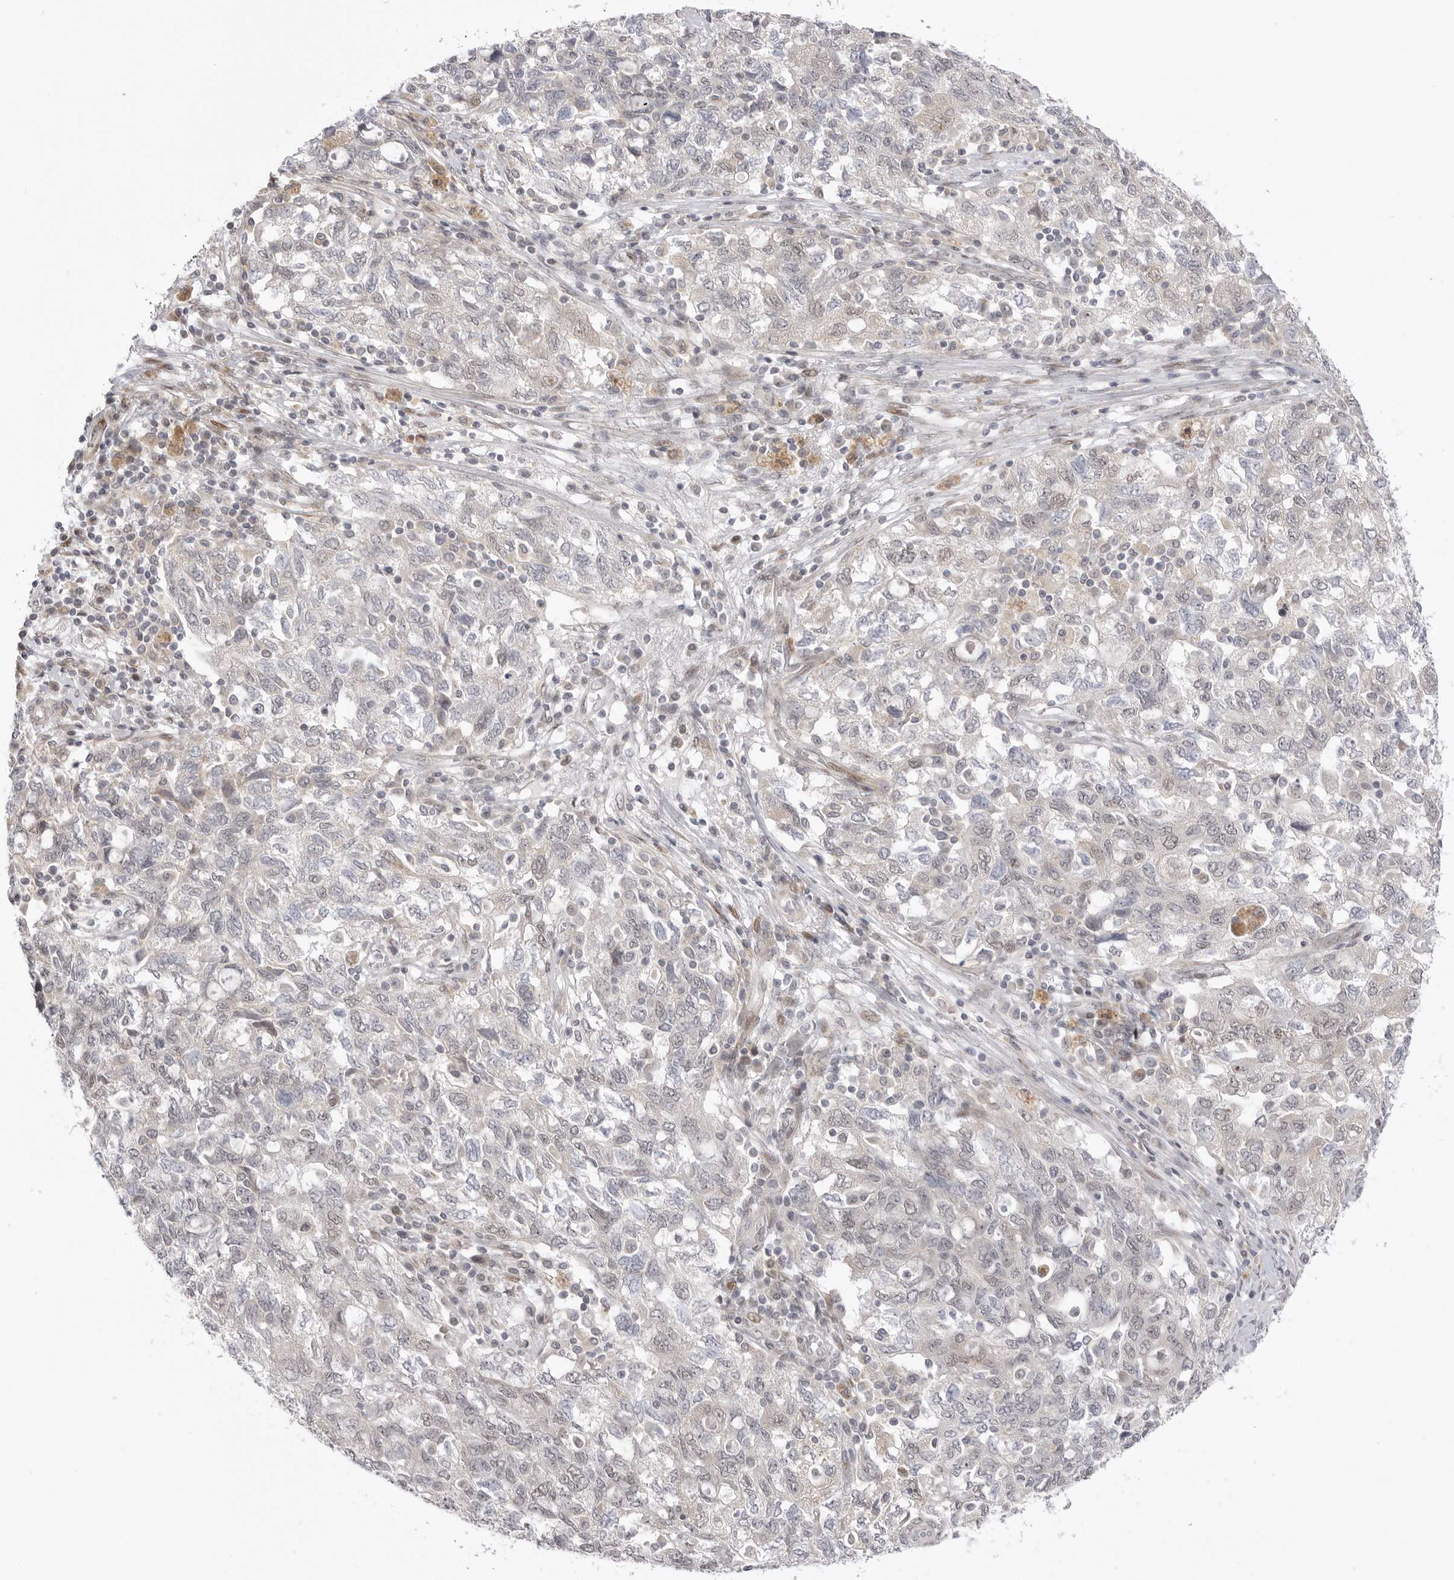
{"staining": {"intensity": "weak", "quantity": "<25%", "location": "nuclear"}, "tissue": "ovarian cancer", "cell_type": "Tumor cells", "image_type": "cancer", "snomed": [{"axis": "morphology", "description": "Carcinoma, NOS"}, {"axis": "morphology", "description": "Cystadenocarcinoma, serous, NOS"}, {"axis": "topography", "description": "Ovary"}], "caption": "DAB immunohistochemical staining of carcinoma (ovarian) shows no significant positivity in tumor cells.", "gene": "GGT6", "patient": {"sex": "female", "age": 69}}